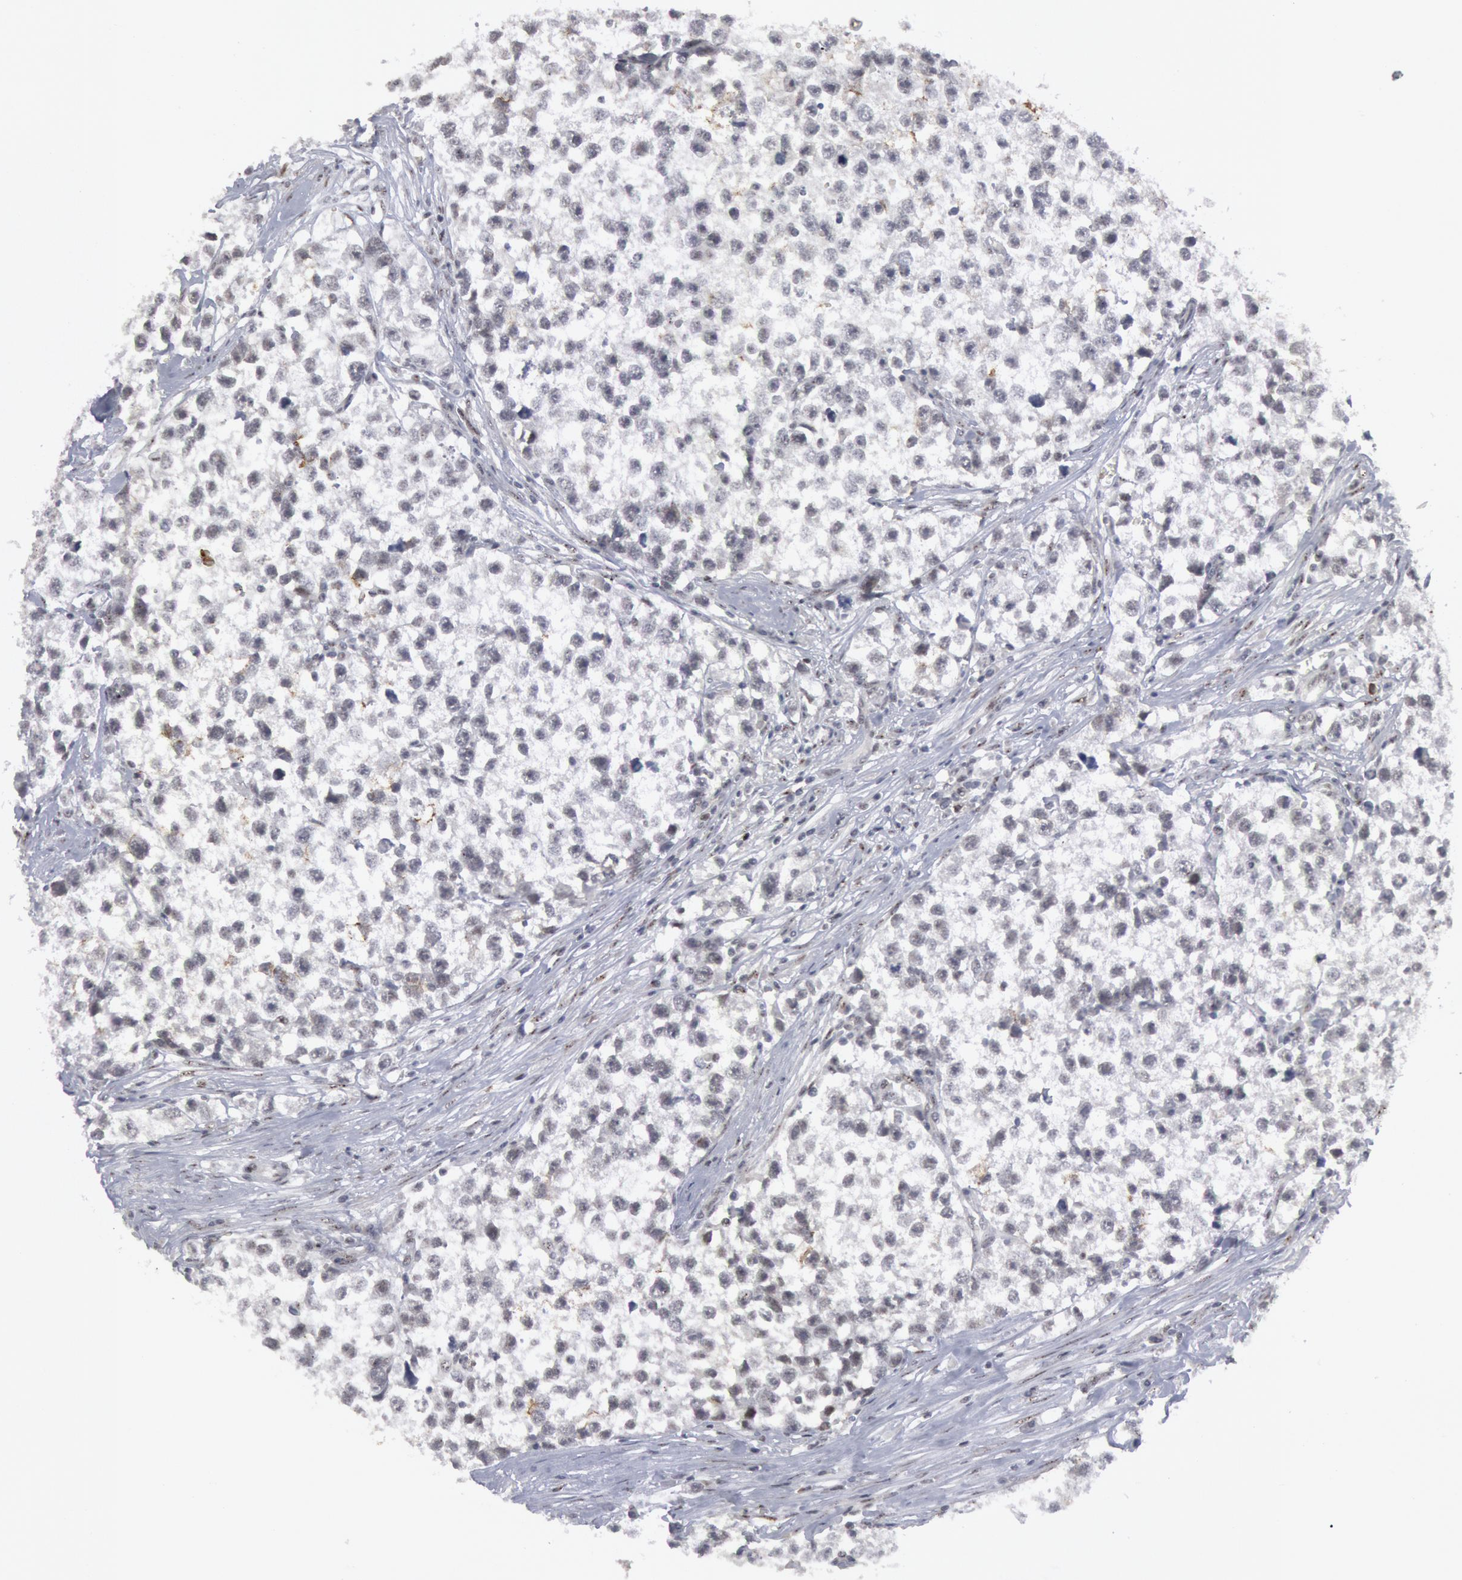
{"staining": {"intensity": "negative", "quantity": "none", "location": "none"}, "tissue": "testis cancer", "cell_type": "Tumor cells", "image_type": "cancer", "snomed": [{"axis": "morphology", "description": "Seminoma, NOS"}, {"axis": "morphology", "description": "Carcinoma, Embryonal, NOS"}, {"axis": "topography", "description": "Testis"}], "caption": "Tumor cells are negative for protein expression in human embryonal carcinoma (testis).", "gene": "FOXO1", "patient": {"sex": "male", "age": 30}}